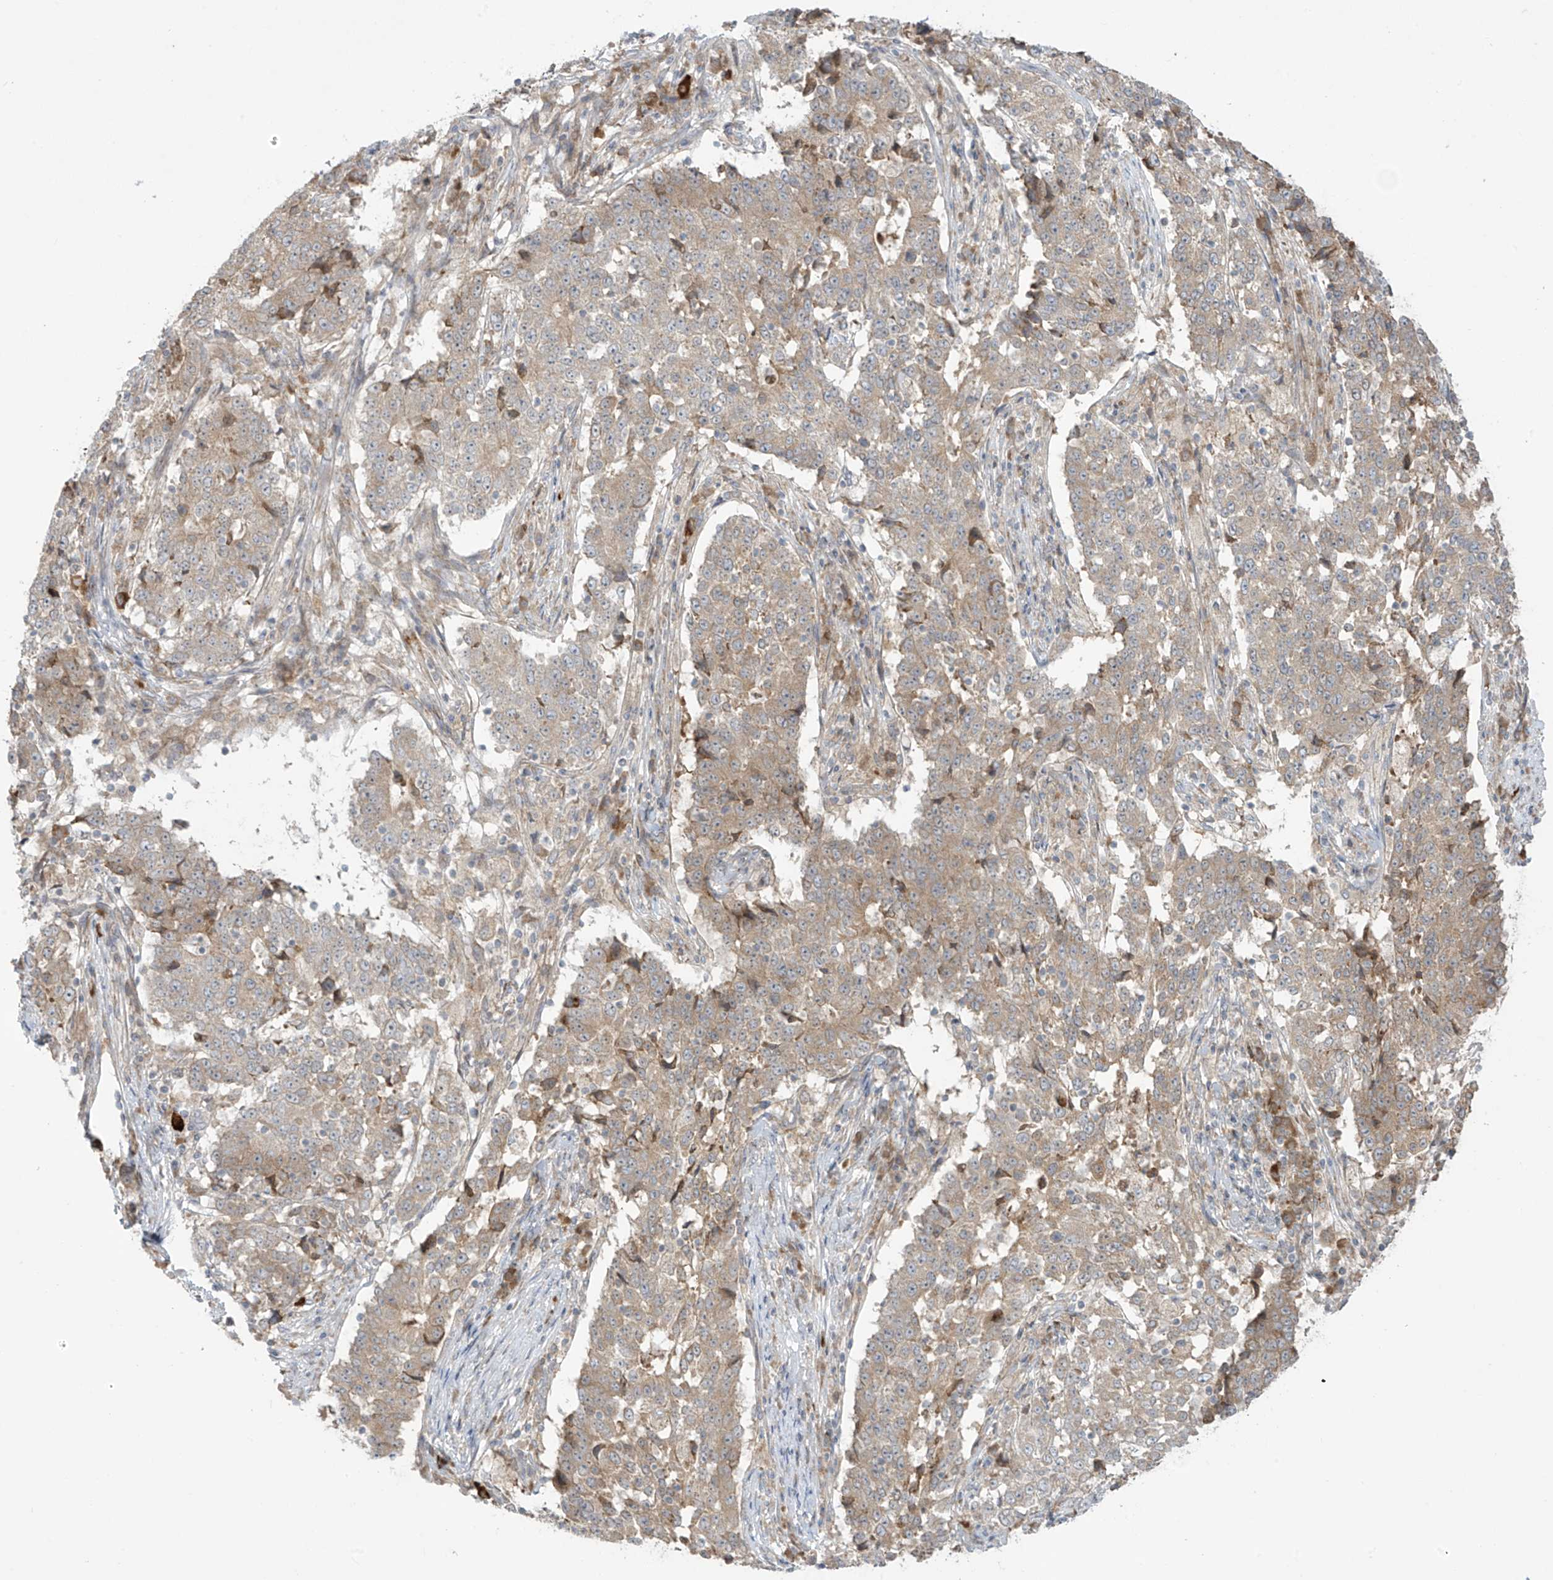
{"staining": {"intensity": "weak", "quantity": "25%-75%", "location": "cytoplasmic/membranous"}, "tissue": "stomach cancer", "cell_type": "Tumor cells", "image_type": "cancer", "snomed": [{"axis": "morphology", "description": "Adenocarcinoma, NOS"}, {"axis": "topography", "description": "Stomach"}], "caption": "Immunohistochemical staining of human stomach cancer exhibits low levels of weak cytoplasmic/membranous staining in approximately 25%-75% of tumor cells. (IHC, brightfield microscopy, high magnification).", "gene": "PPAT", "patient": {"sex": "male", "age": 59}}